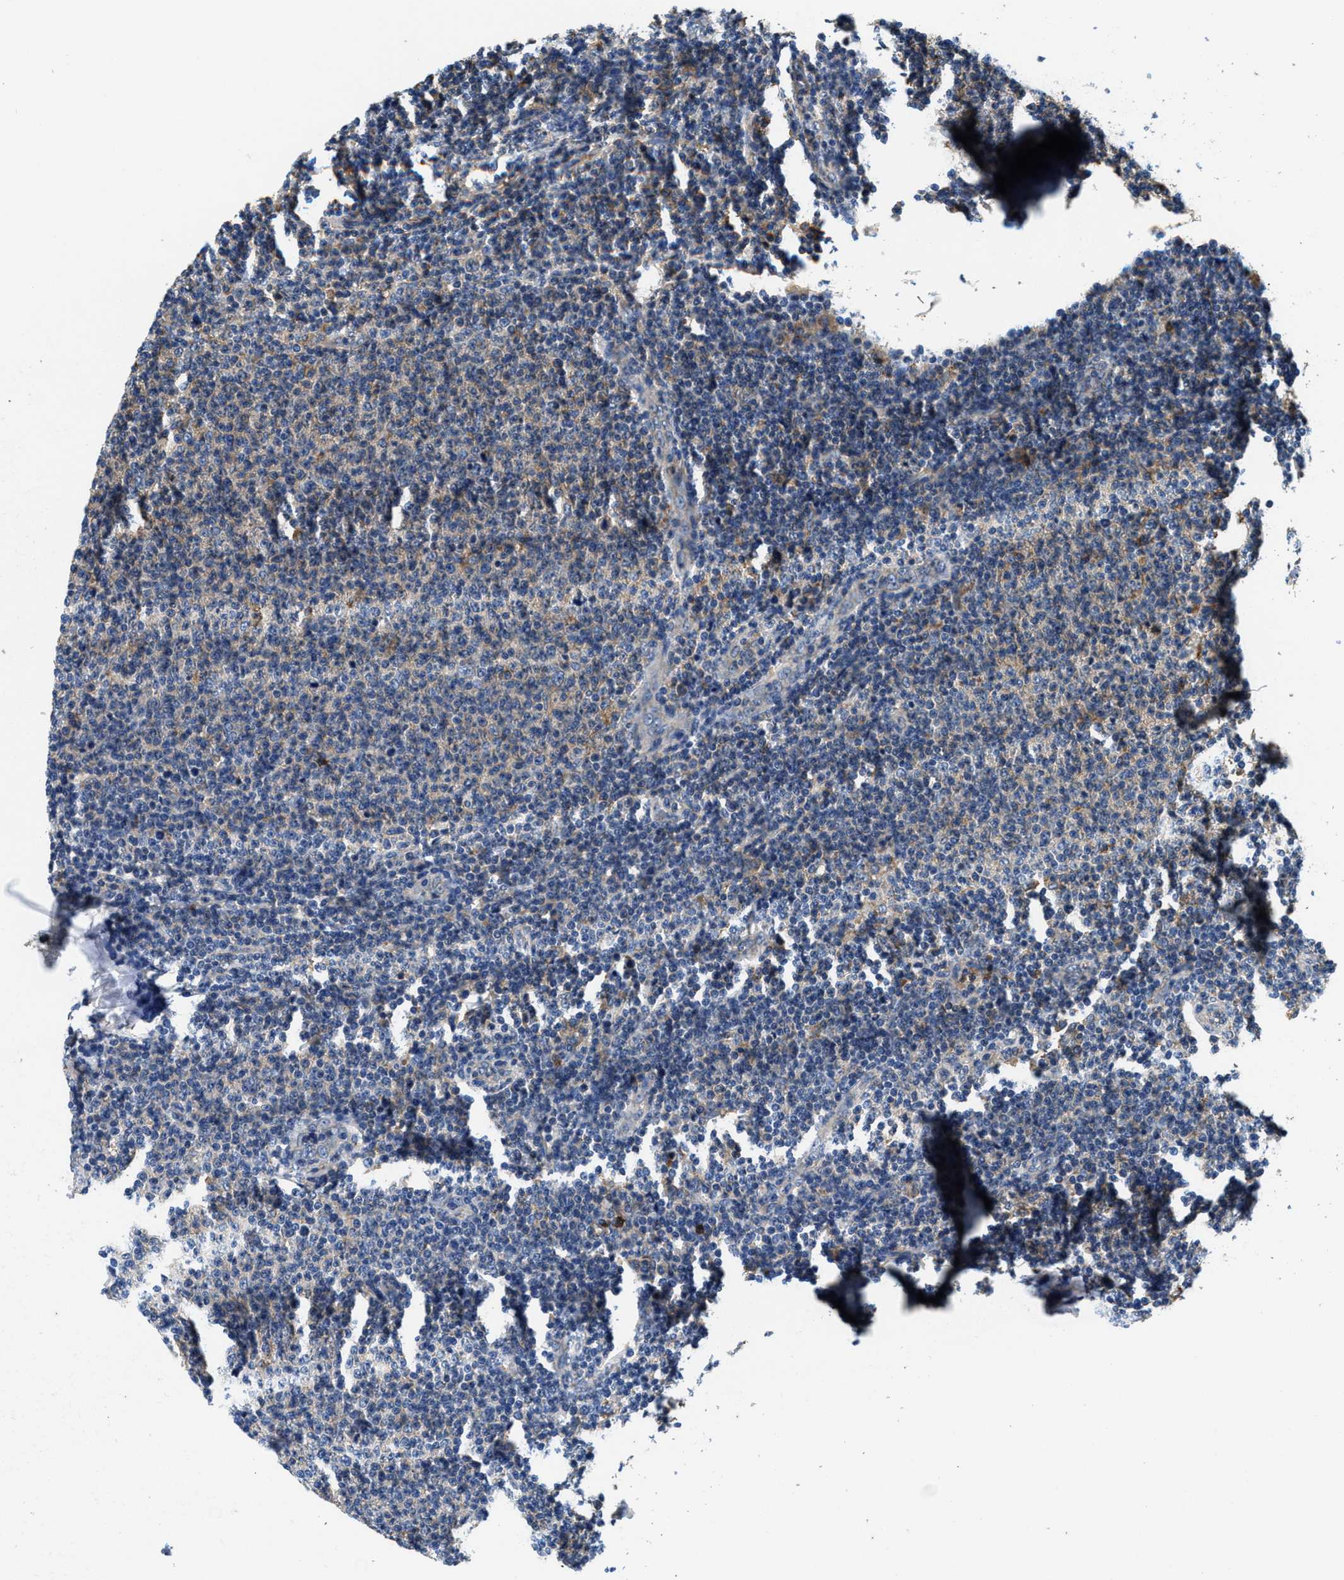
{"staining": {"intensity": "weak", "quantity": "<25%", "location": "cytoplasmic/membranous"}, "tissue": "lymphoma", "cell_type": "Tumor cells", "image_type": "cancer", "snomed": [{"axis": "morphology", "description": "Malignant lymphoma, non-Hodgkin's type, Low grade"}, {"axis": "topography", "description": "Lymph node"}], "caption": "Lymphoma was stained to show a protein in brown. There is no significant expression in tumor cells. Brightfield microscopy of IHC stained with DAB (3,3'-diaminobenzidine) (brown) and hematoxylin (blue), captured at high magnification.", "gene": "PPP1R9B", "patient": {"sex": "male", "age": 66}}